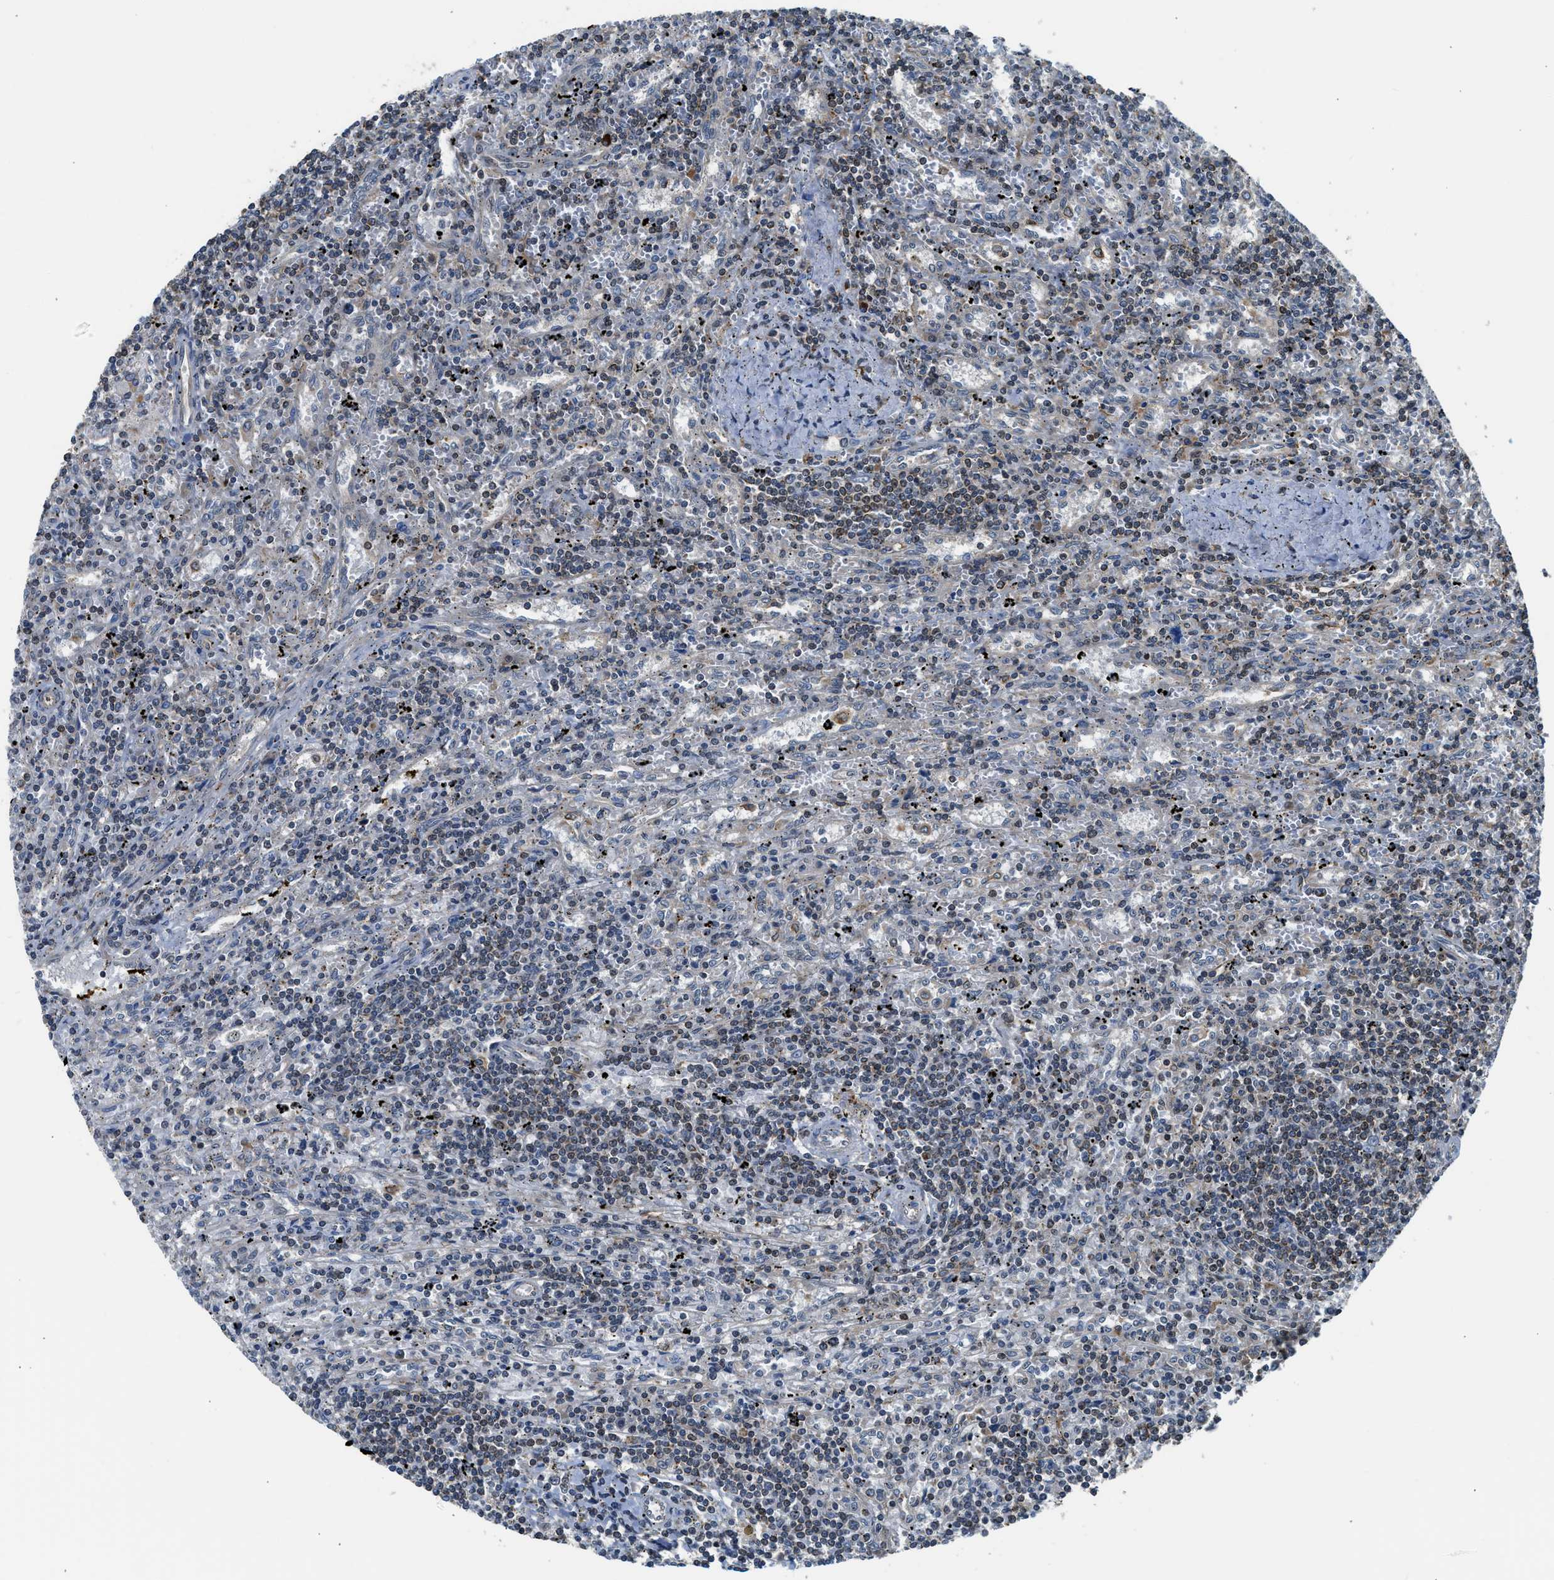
{"staining": {"intensity": "negative", "quantity": "none", "location": "none"}, "tissue": "lymphoma", "cell_type": "Tumor cells", "image_type": "cancer", "snomed": [{"axis": "morphology", "description": "Malignant lymphoma, non-Hodgkin's type, Low grade"}, {"axis": "topography", "description": "Spleen"}], "caption": "Immunohistochemical staining of human low-grade malignant lymphoma, non-Hodgkin's type reveals no significant staining in tumor cells. (DAB immunohistochemistry visualized using brightfield microscopy, high magnification).", "gene": "RETREG3", "patient": {"sex": "male", "age": 76}}